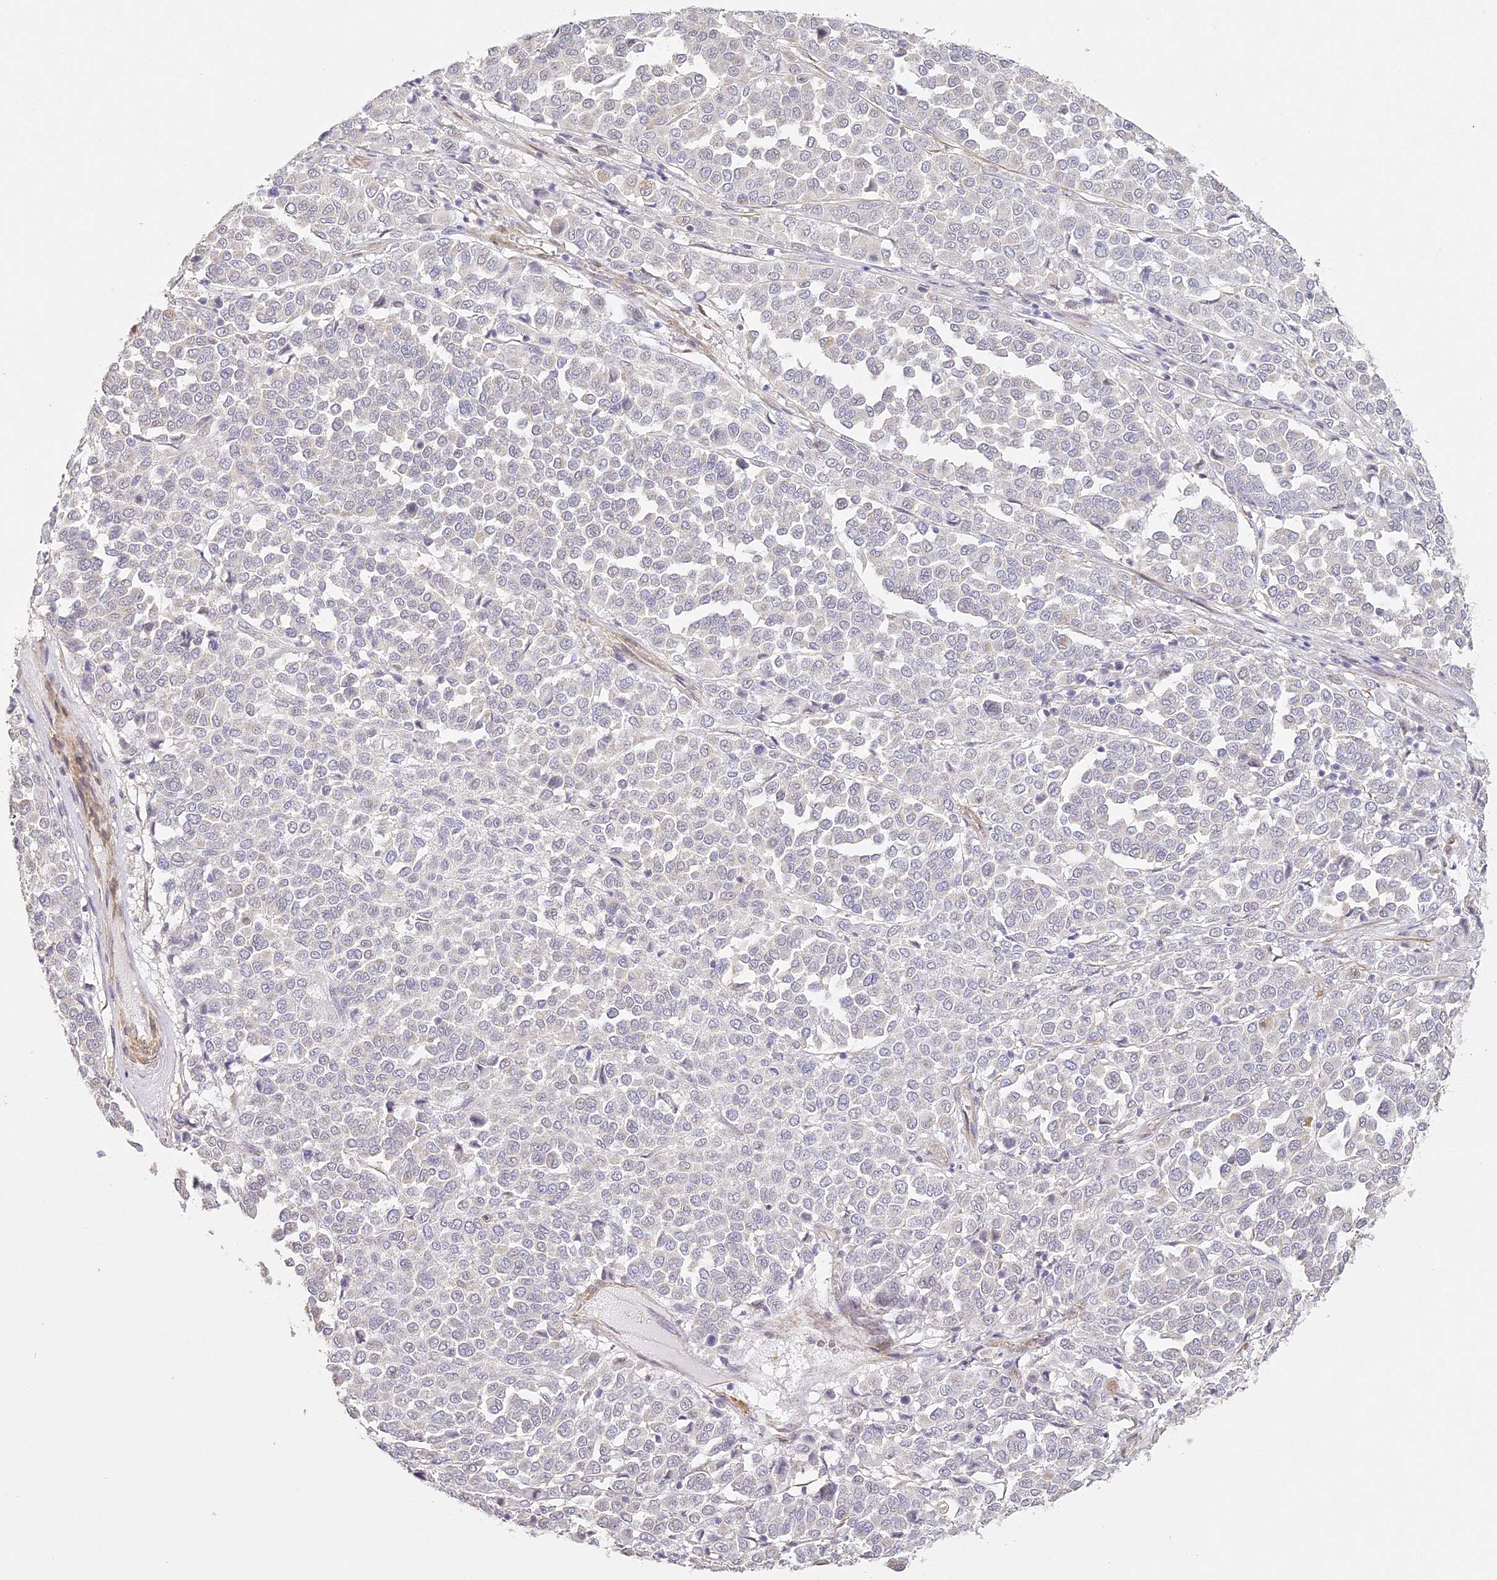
{"staining": {"intensity": "negative", "quantity": "none", "location": "none"}, "tissue": "melanoma", "cell_type": "Tumor cells", "image_type": "cancer", "snomed": [{"axis": "morphology", "description": "Malignant melanoma, Metastatic site"}, {"axis": "topography", "description": "Pancreas"}], "caption": "This photomicrograph is of malignant melanoma (metastatic site) stained with immunohistochemistry to label a protein in brown with the nuclei are counter-stained blue. There is no positivity in tumor cells. The staining is performed using DAB brown chromogen with nuclei counter-stained in using hematoxylin.", "gene": "MED28", "patient": {"sex": "female", "age": 30}}